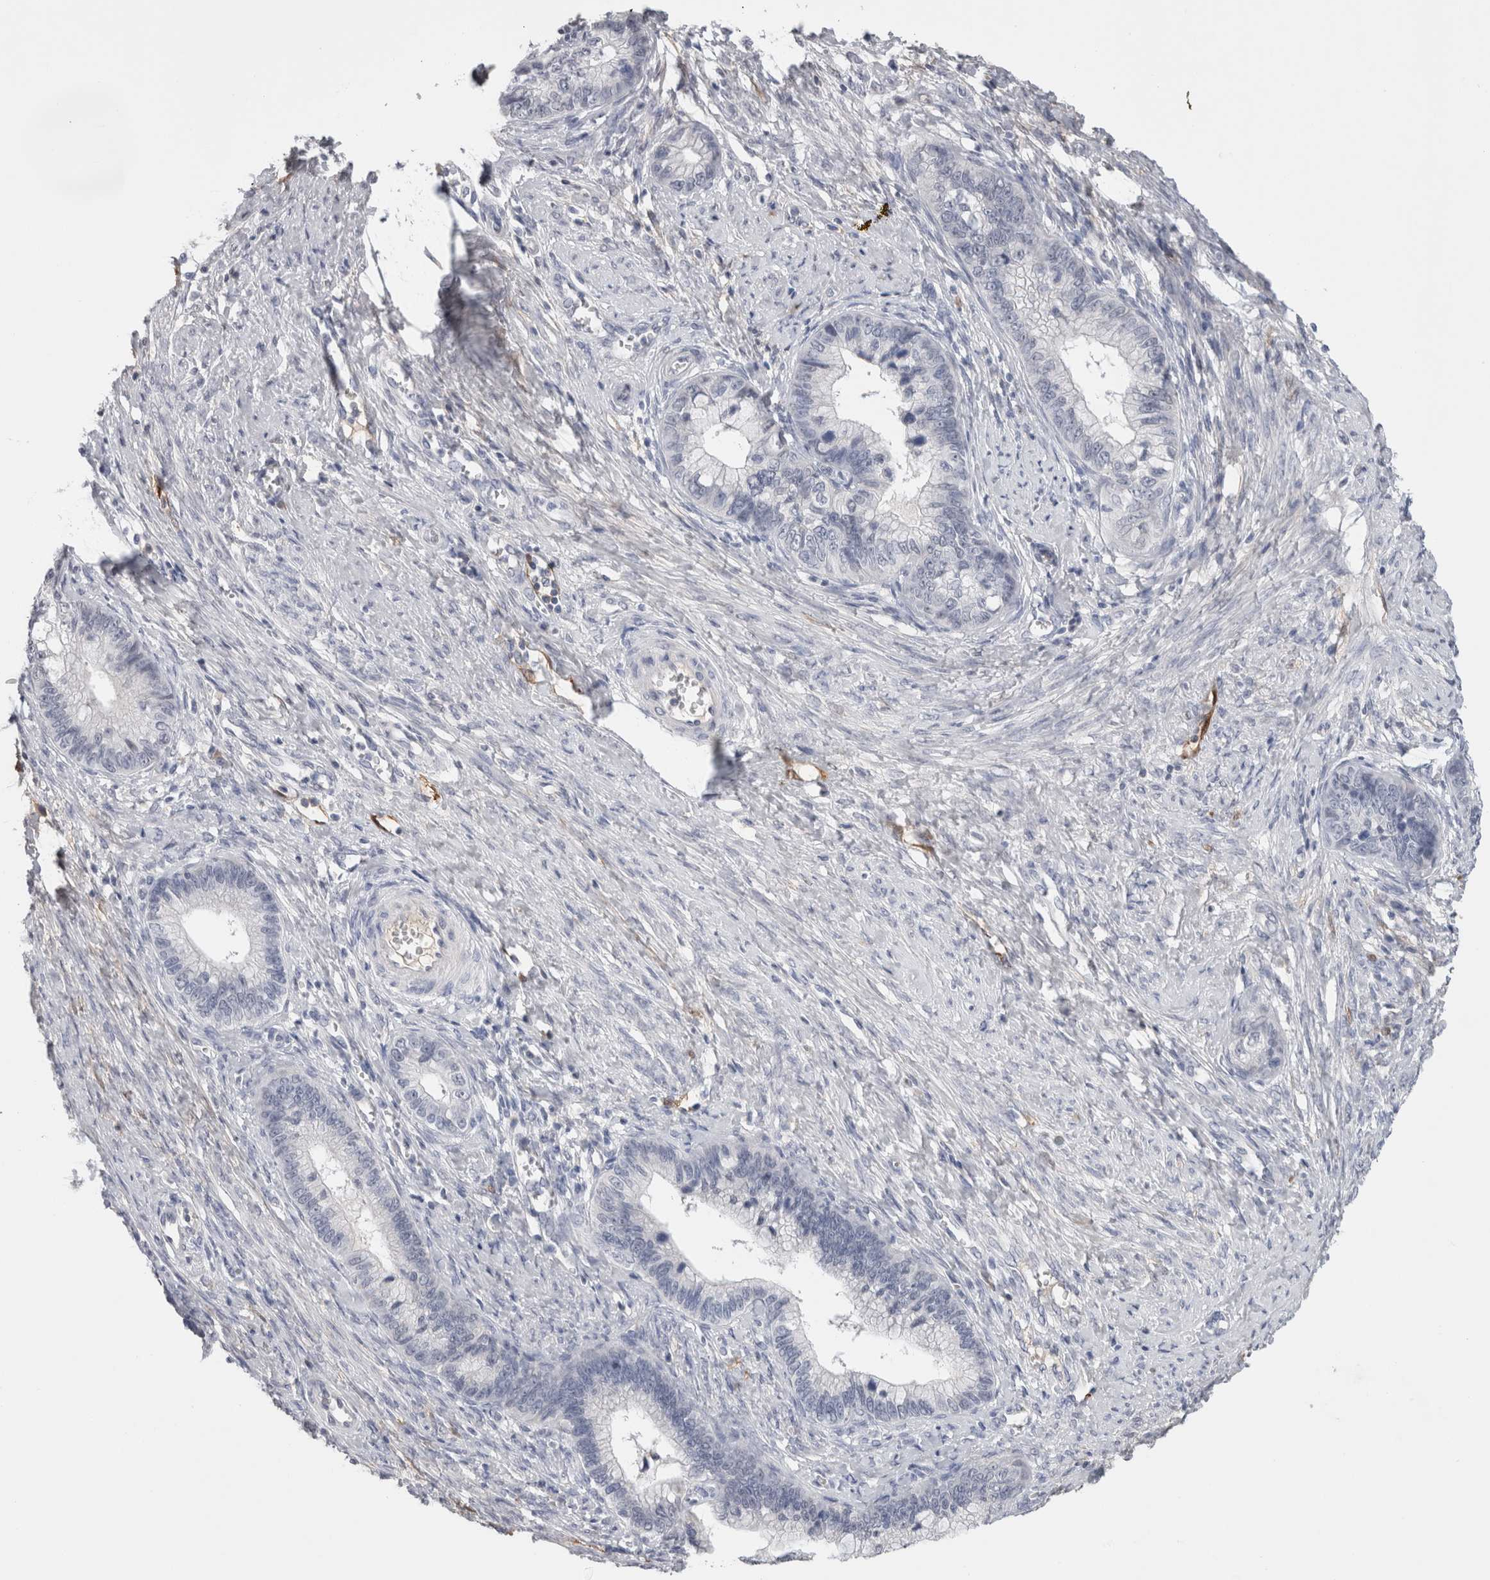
{"staining": {"intensity": "negative", "quantity": "none", "location": "none"}, "tissue": "cervical cancer", "cell_type": "Tumor cells", "image_type": "cancer", "snomed": [{"axis": "morphology", "description": "Adenocarcinoma, NOS"}, {"axis": "topography", "description": "Cervix"}], "caption": "A high-resolution histopathology image shows IHC staining of adenocarcinoma (cervical), which shows no significant staining in tumor cells.", "gene": "FABP4", "patient": {"sex": "female", "age": 44}}